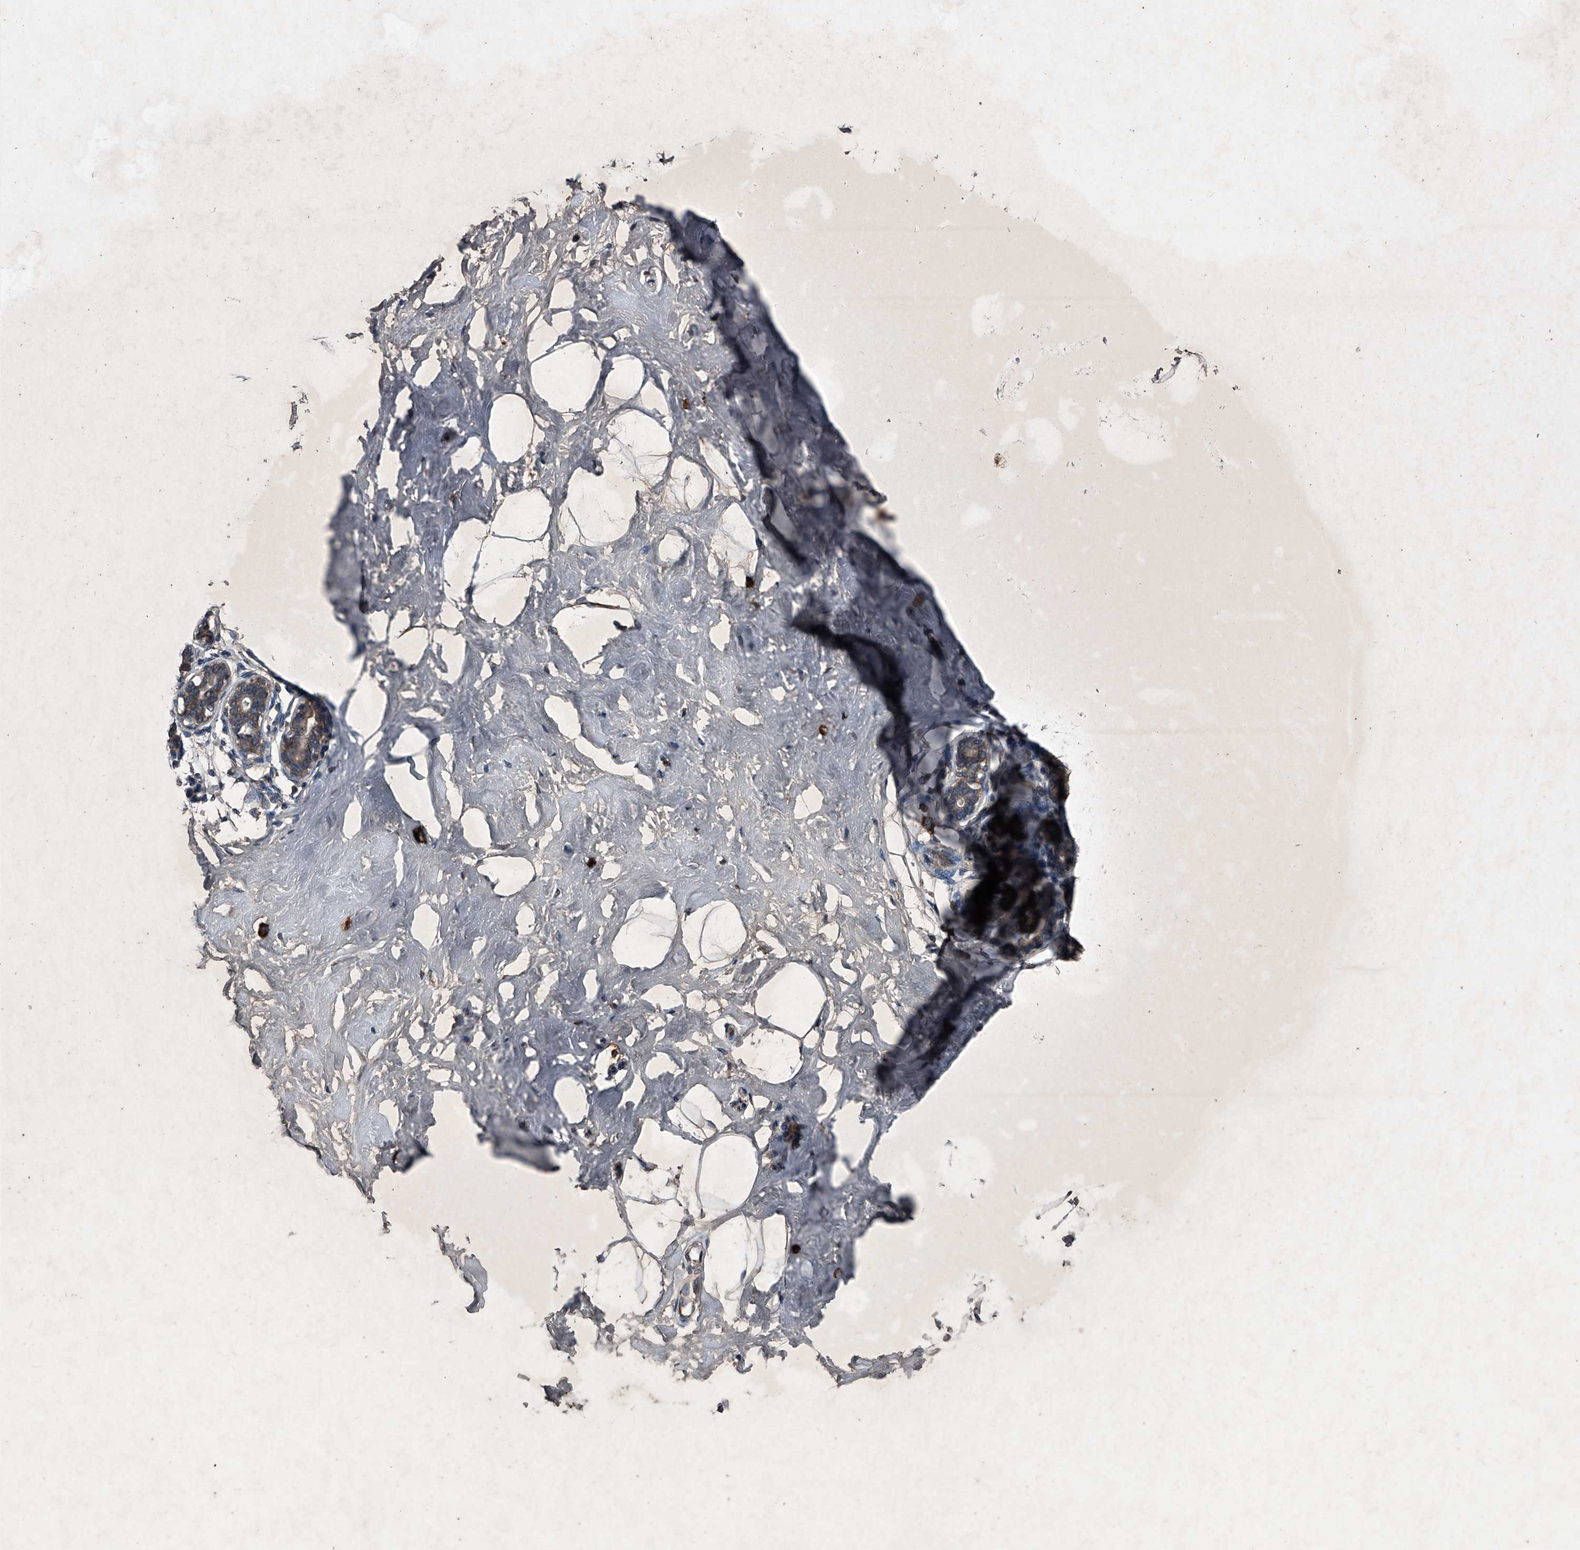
{"staining": {"intensity": "negative", "quantity": "none", "location": "none"}, "tissue": "breast", "cell_type": "Adipocytes", "image_type": "normal", "snomed": [{"axis": "morphology", "description": "Normal tissue, NOS"}, {"axis": "morphology", "description": "Adenoma, NOS"}, {"axis": "topography", "description": "Breast"}], "caption": "Immunohistochemical staining of benign breast reveals no significant positivity in adipocytes.", "gene": "MAPKAP1", "patient": {"sex": "female", "age": 23}}